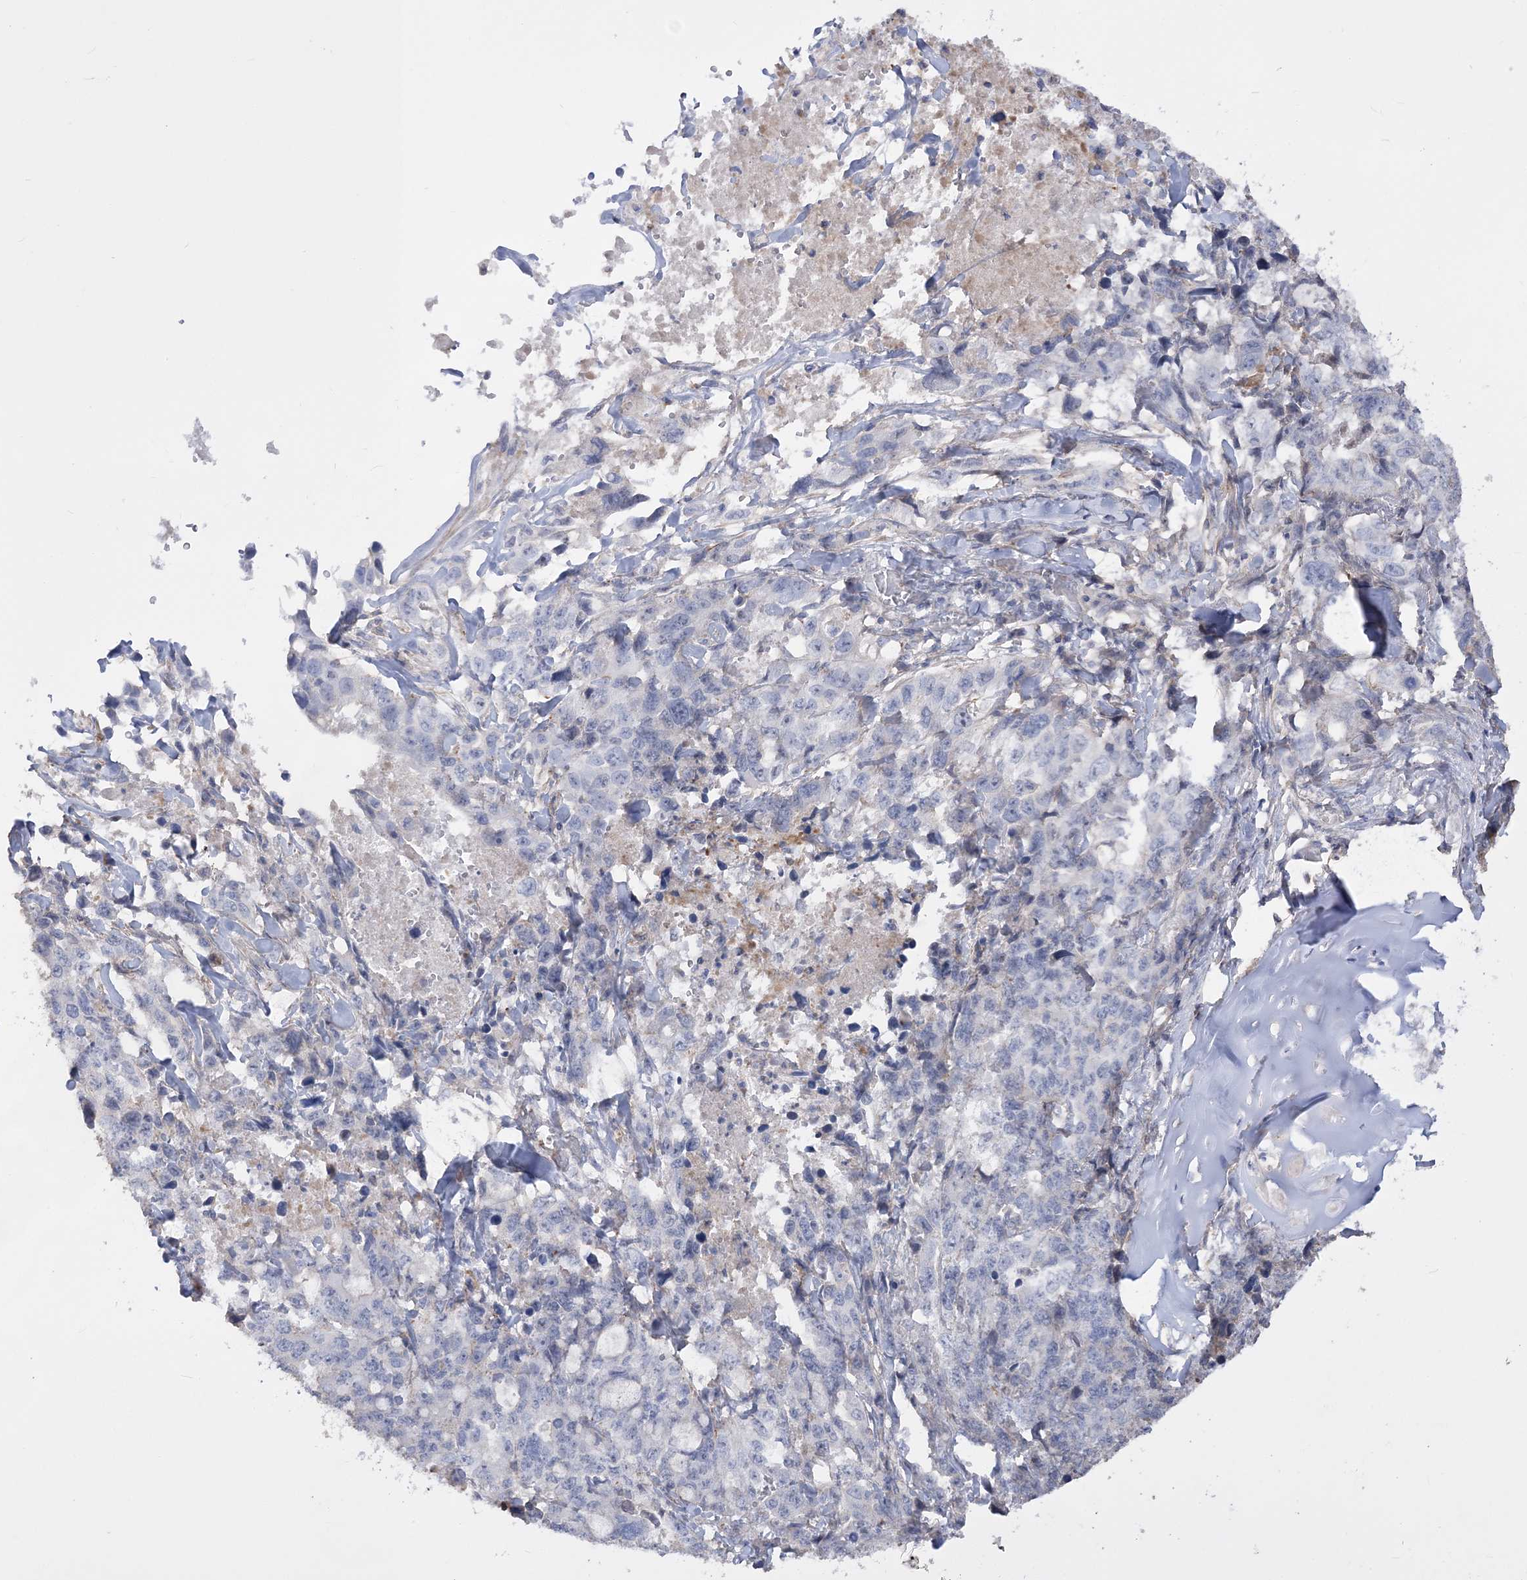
{"staining": {"intensity": "negative", "quantity": "none", "location": "none"}, "tissue": "lung cancer", "cell_type": "Tumor cells", "image_type": "cancer", "snomed": [{"axis": "morphology", "description": "Adenocarcinoma, NOS"}, {"axis": "topography", "description": "Lung"}], "caption": "IHC of human lung cancer displays no expression in tumor cells.", "gene": "SLFN14", "patient": {"sex": "female", "age": 51}}